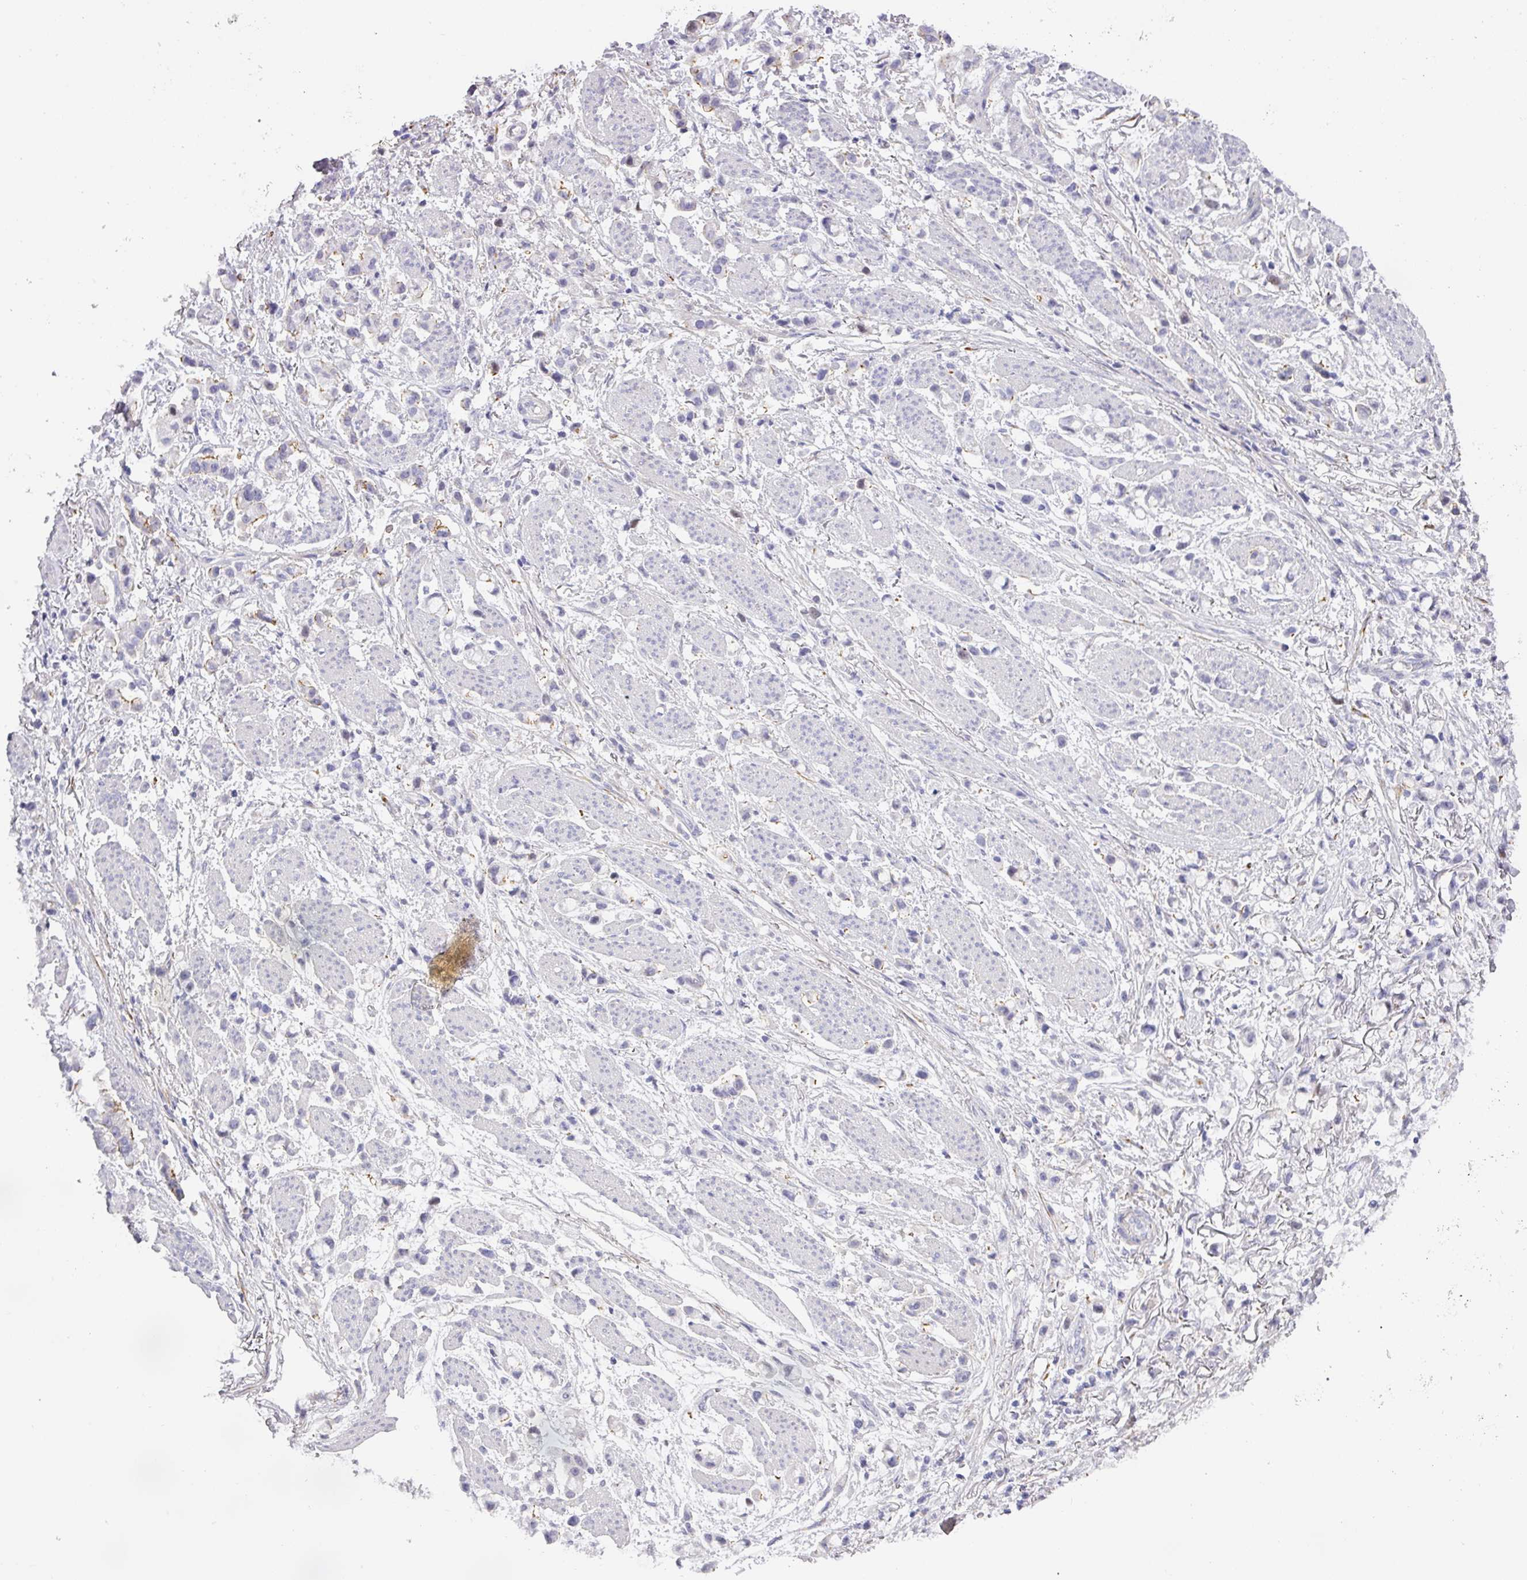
{"staining": {"intensity": "negative", "quantity": "none", "location": "none"}, "tissue": "stomach cancer", "cell_type": "Tumor cells", "image_type": "cancer", "snomed": [{"axis": "morphology", "description": "Adenocarcinoma, NOS"}, {"axis": "topography", "description": "Stomach"}], "caption": "Immunohistochemistry of stomach cancer reveals no positivity in tumor cells. (DAB (3,3'-diaminobenzidine) IHC with hematoxylin counter stain).", "gene": "ANKRD29", "patient": {"sex": "female", "age": 81}}